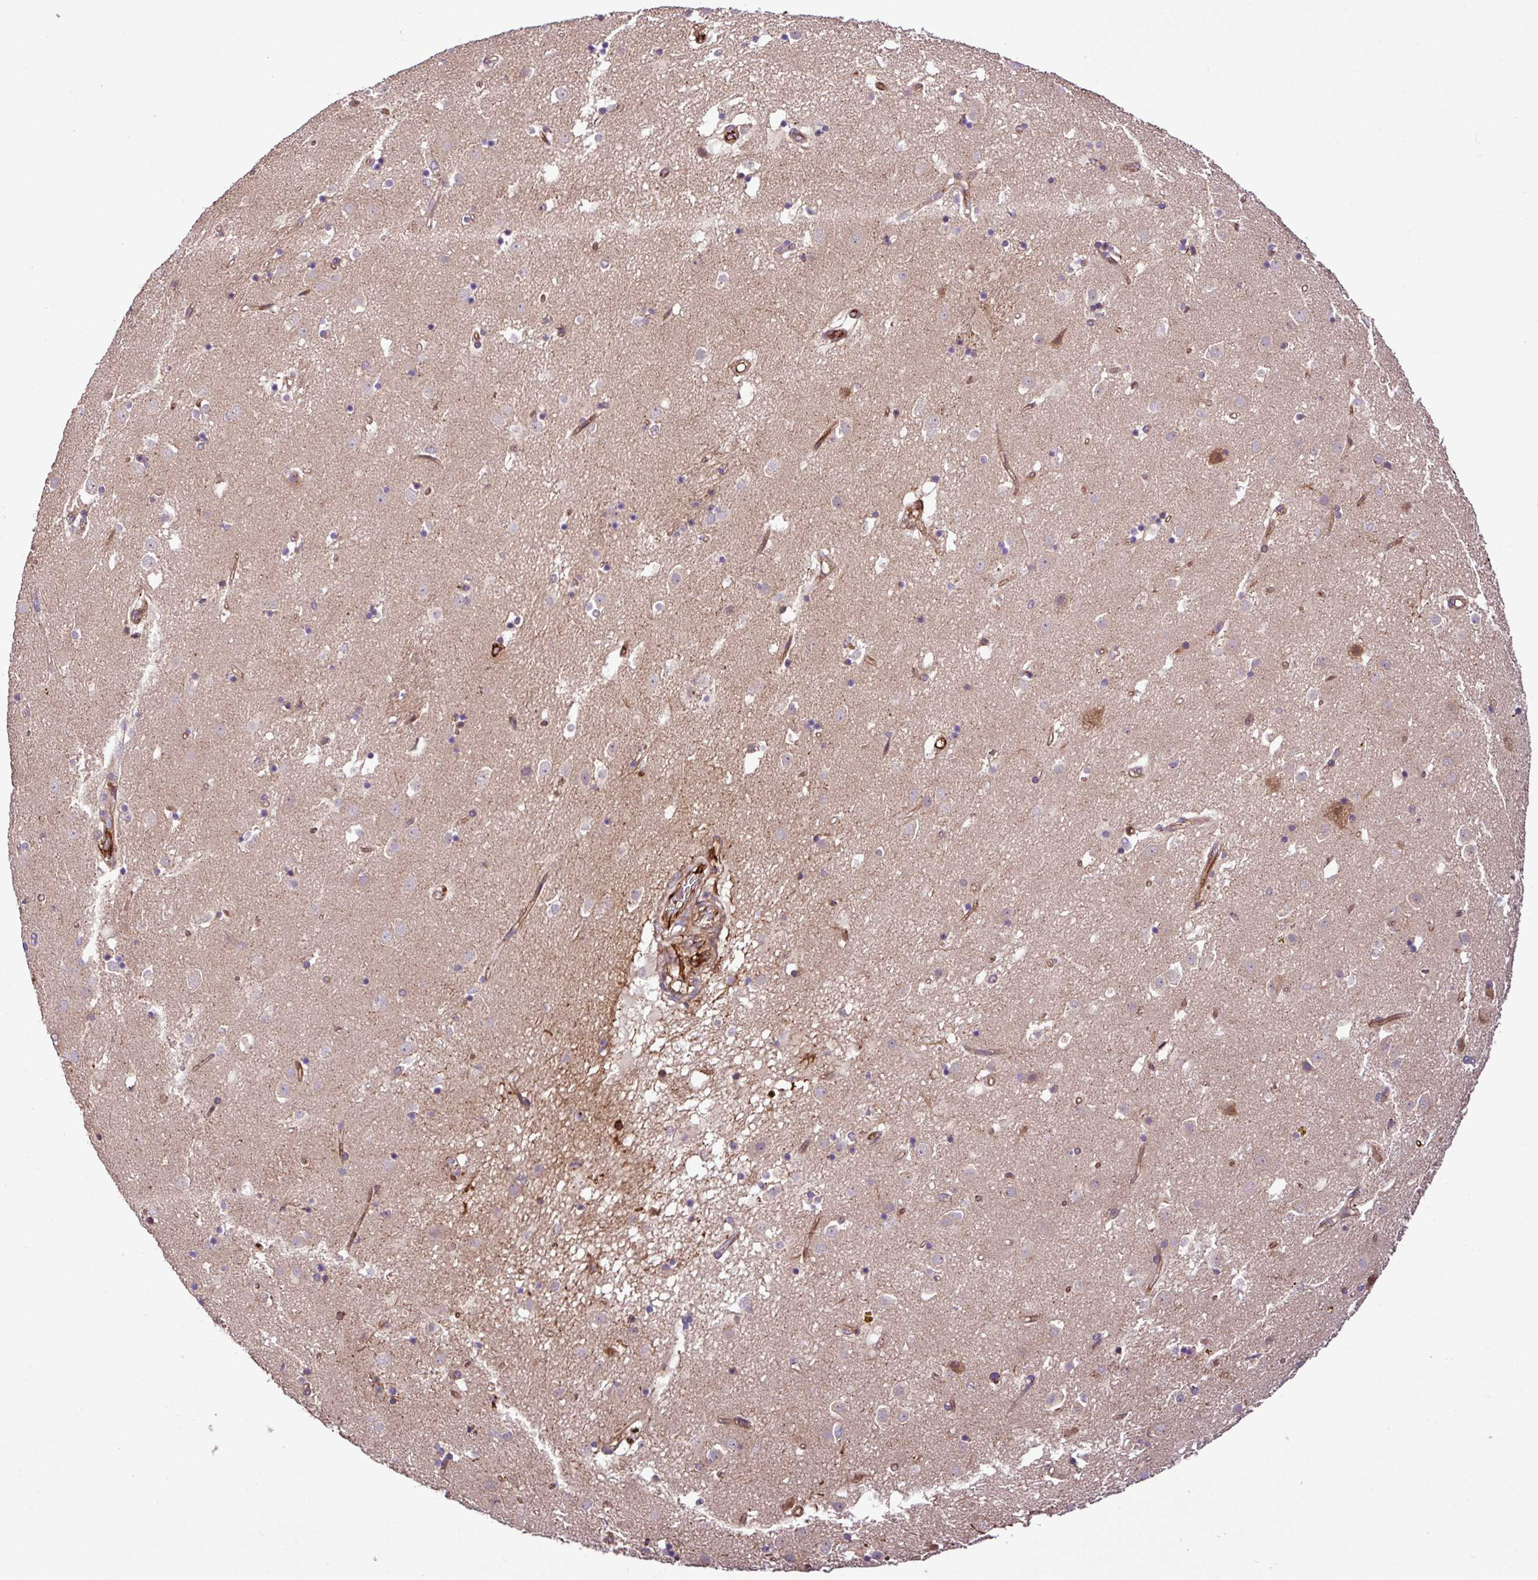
{"staining": {"intensity": "negative", "quantity": "none", "location": "none"}, "tissue": "caudate", "cell_type": "Glial cells", "image_type": "normal", "snomed": [{"axis": "morphology", "description": "Normal tissue, NOS"}, {"axis": "topography", "description": "Lateral ventricle wall"}], "caption": "Human caudate stained for a protein using immunohistochemistry reveals no staining in glial cells.", "gene": "ZNF266", "patient": {"sex": "male", "age": 58}}